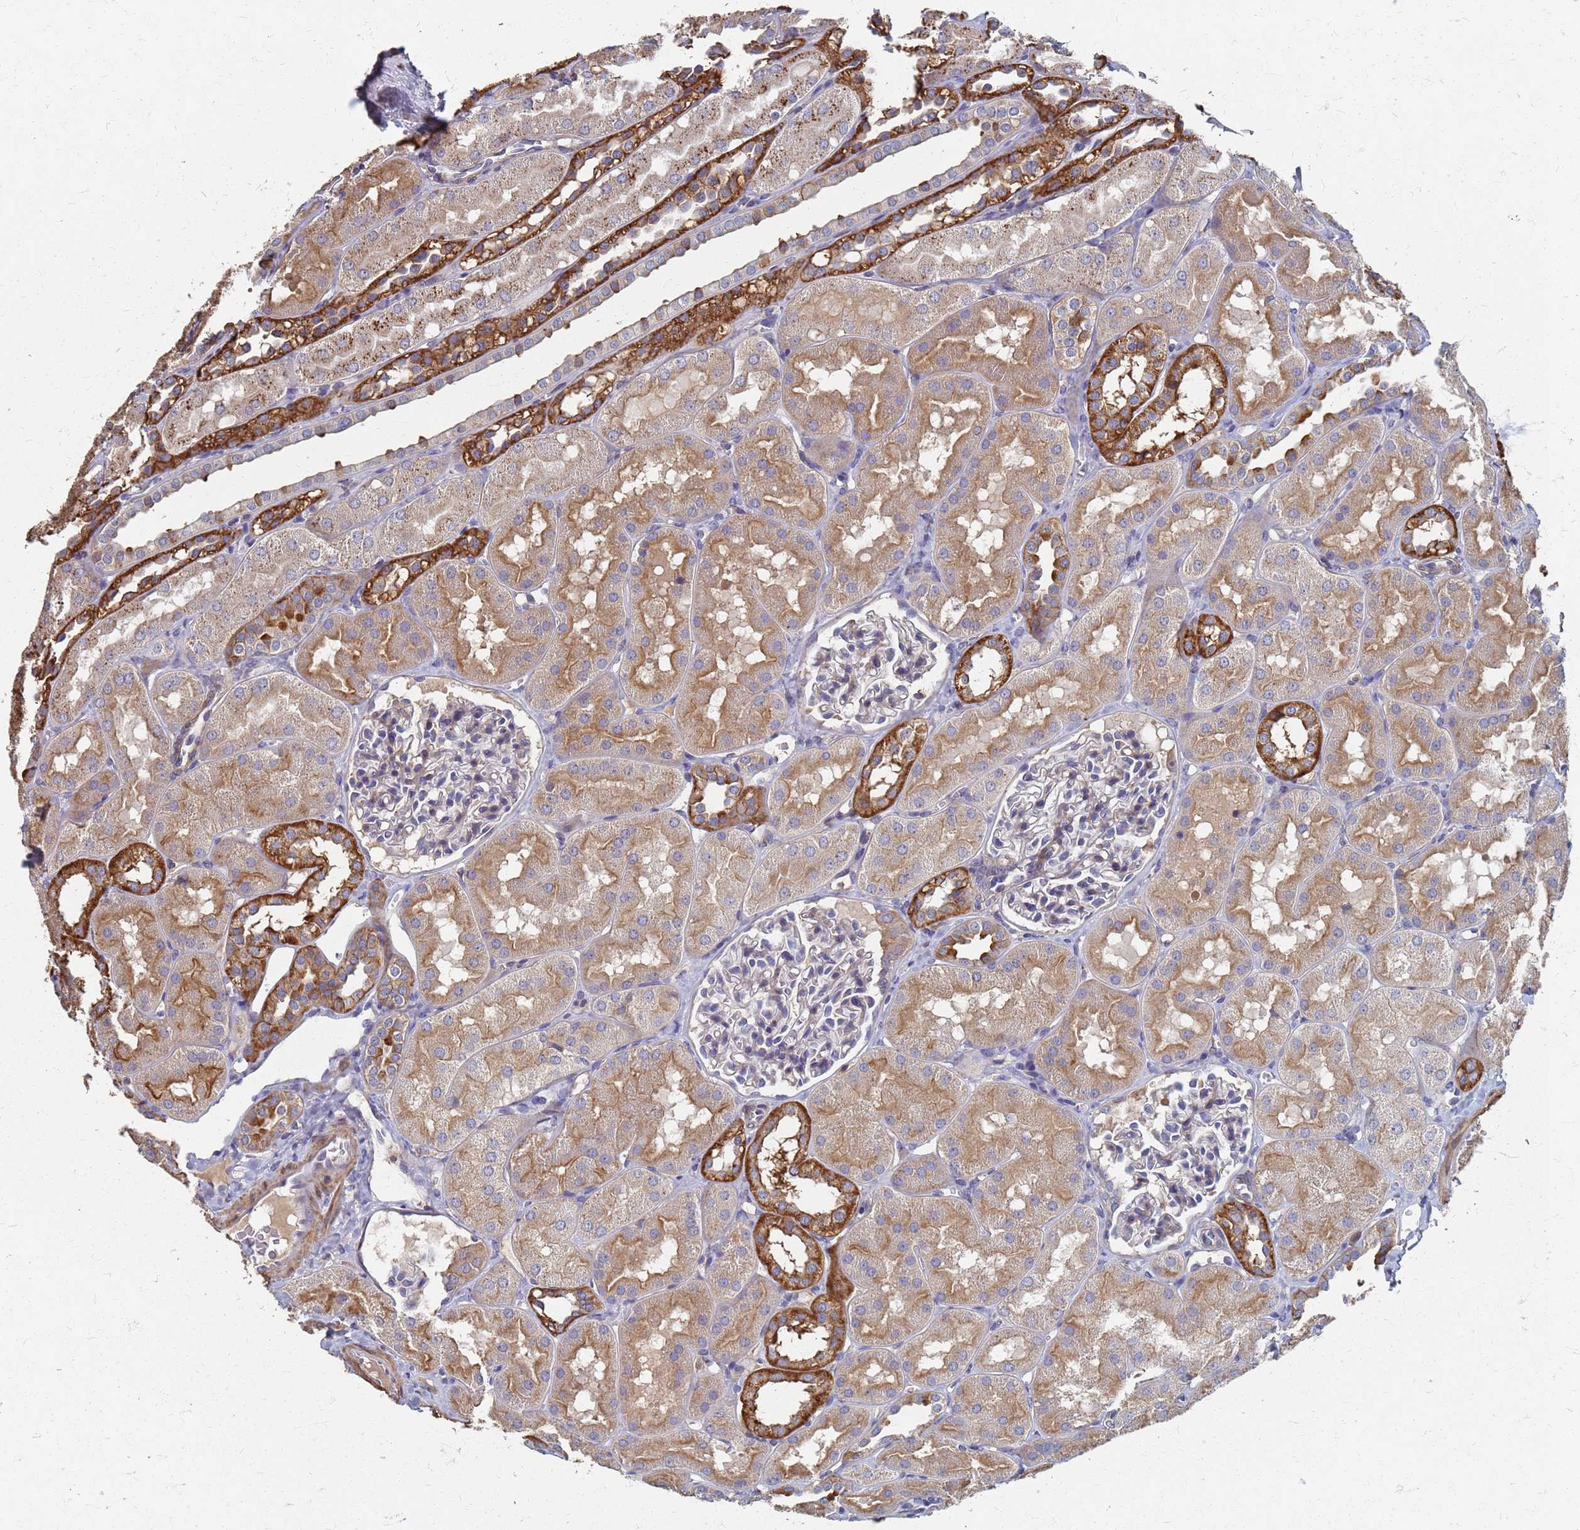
{"staining": {"intensity": "weak", "quantity": "<25%", "location": "cytoplasmic/membranous"}, "tissue": "kidney", "cell_type": "Cells in glomeruli", "image_type": "normal", "snomed": [{"axis": "morphology", "description": "Normal tissue, NOS"}, {"axis": "topography", "description": "Kidney"}, {"axis": "topography", "description": "Urinary bladder"}], "caption": "Cells in glomeruli are negative for brown protein staining in normal kidney. The staining is performed using DAB brown chromogen with nuclei counter-stained in using hematoxylin.", "gene": "KRCC1", "patient": {"sex": "male", "age": 16}}